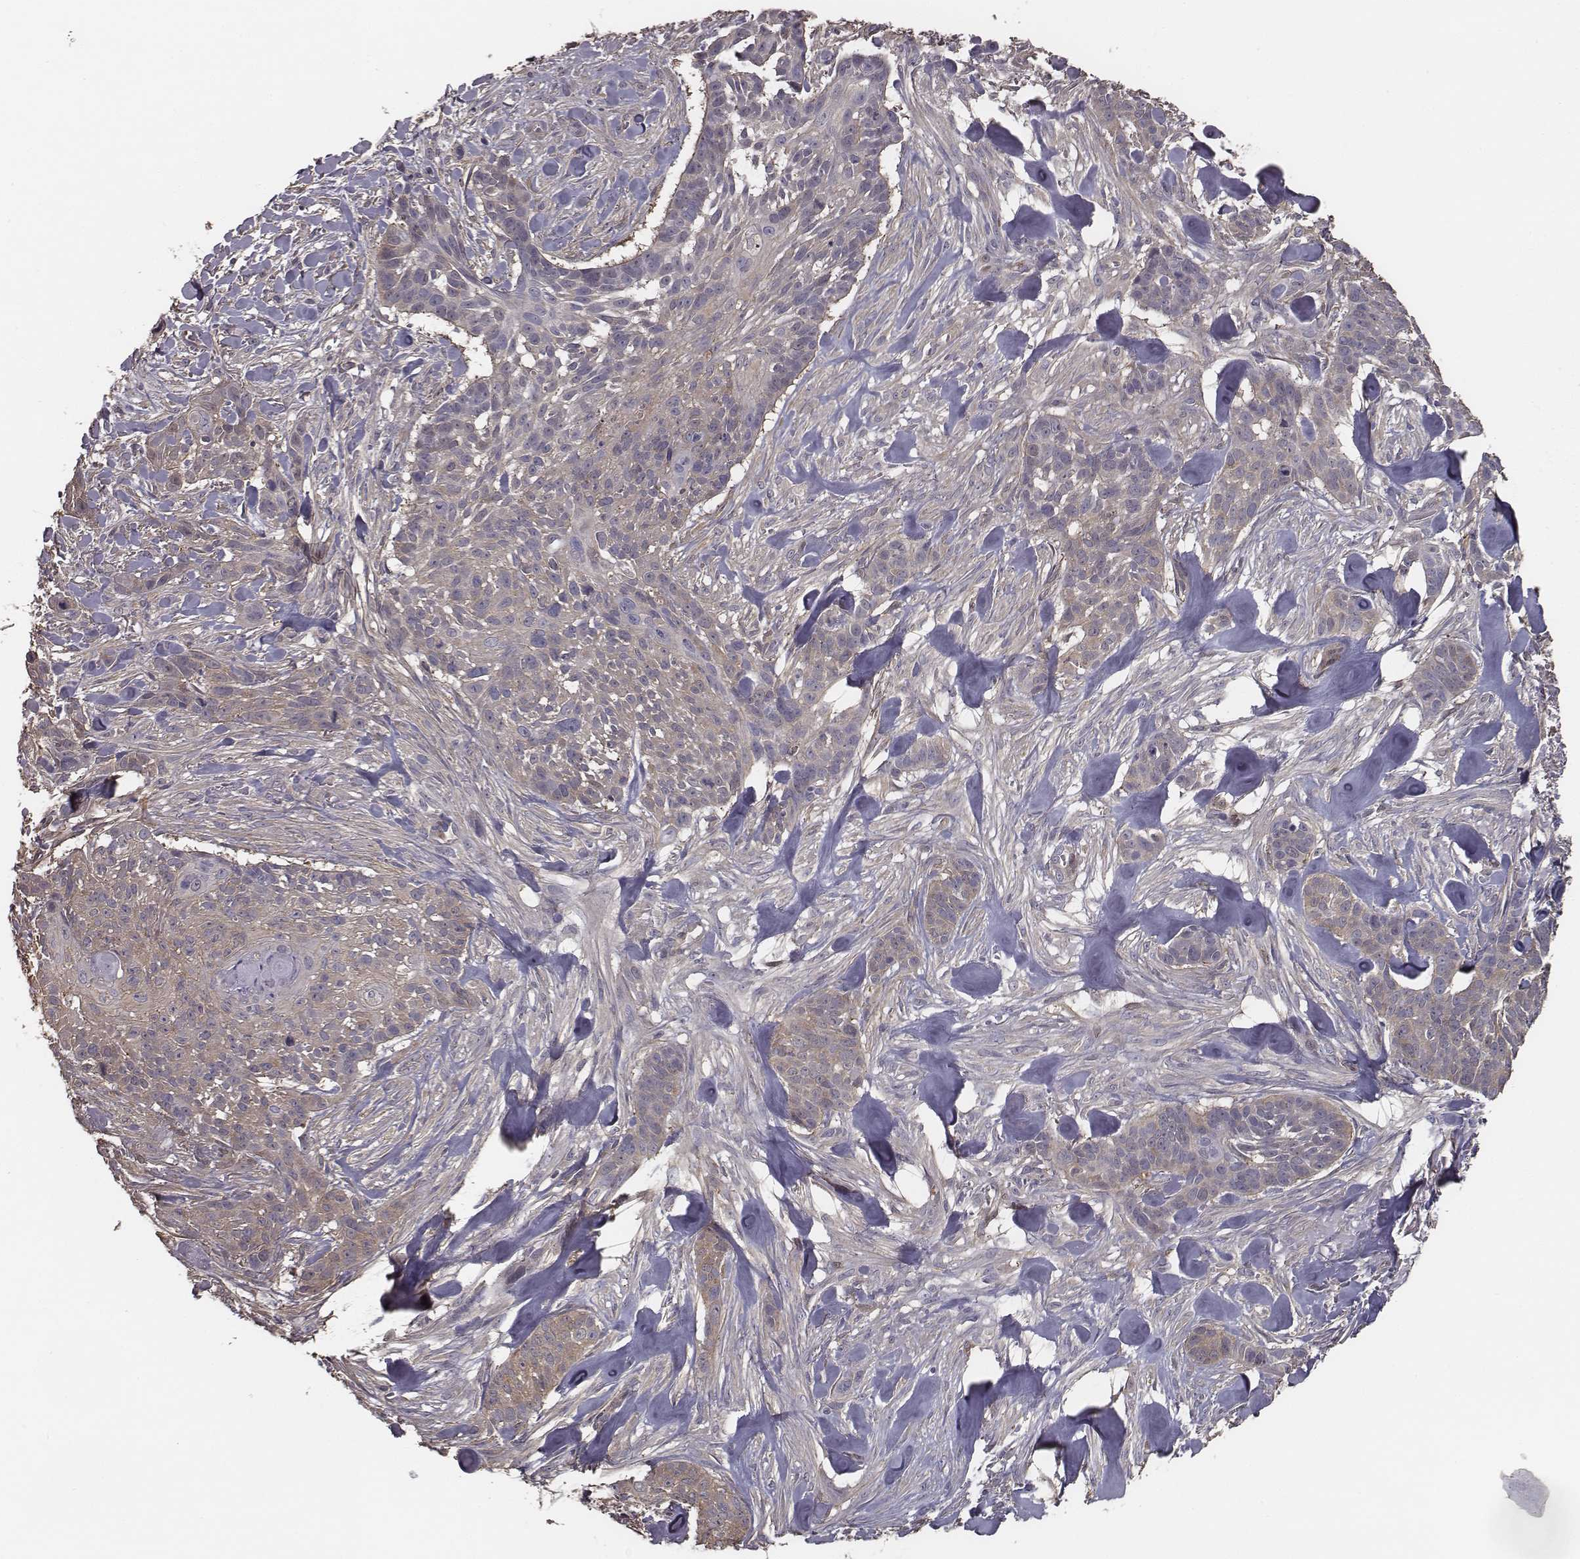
{"staining": {"intensity": "weak", "quantity": ">75%", "location": "cytoplasmic/membranous"}, "tissue": "skin cancer", "cell_type": "Tumor cells", "image_type": "cancer", "snomed": [{"axis": "morphology", "description": "Basal cell carcinoma"}, {"axis": "topography", "description": "Skin"}], "caption": "A photomicrograph showing weak cytoplasmic/membranous positivity in approximately >75% of tumor cells in basal cell carcinoma (skin), as visualized by brown immunohistochemical staining.", "gene": "ISYNA1", "patient": {"sex": "male", "age": 87}}